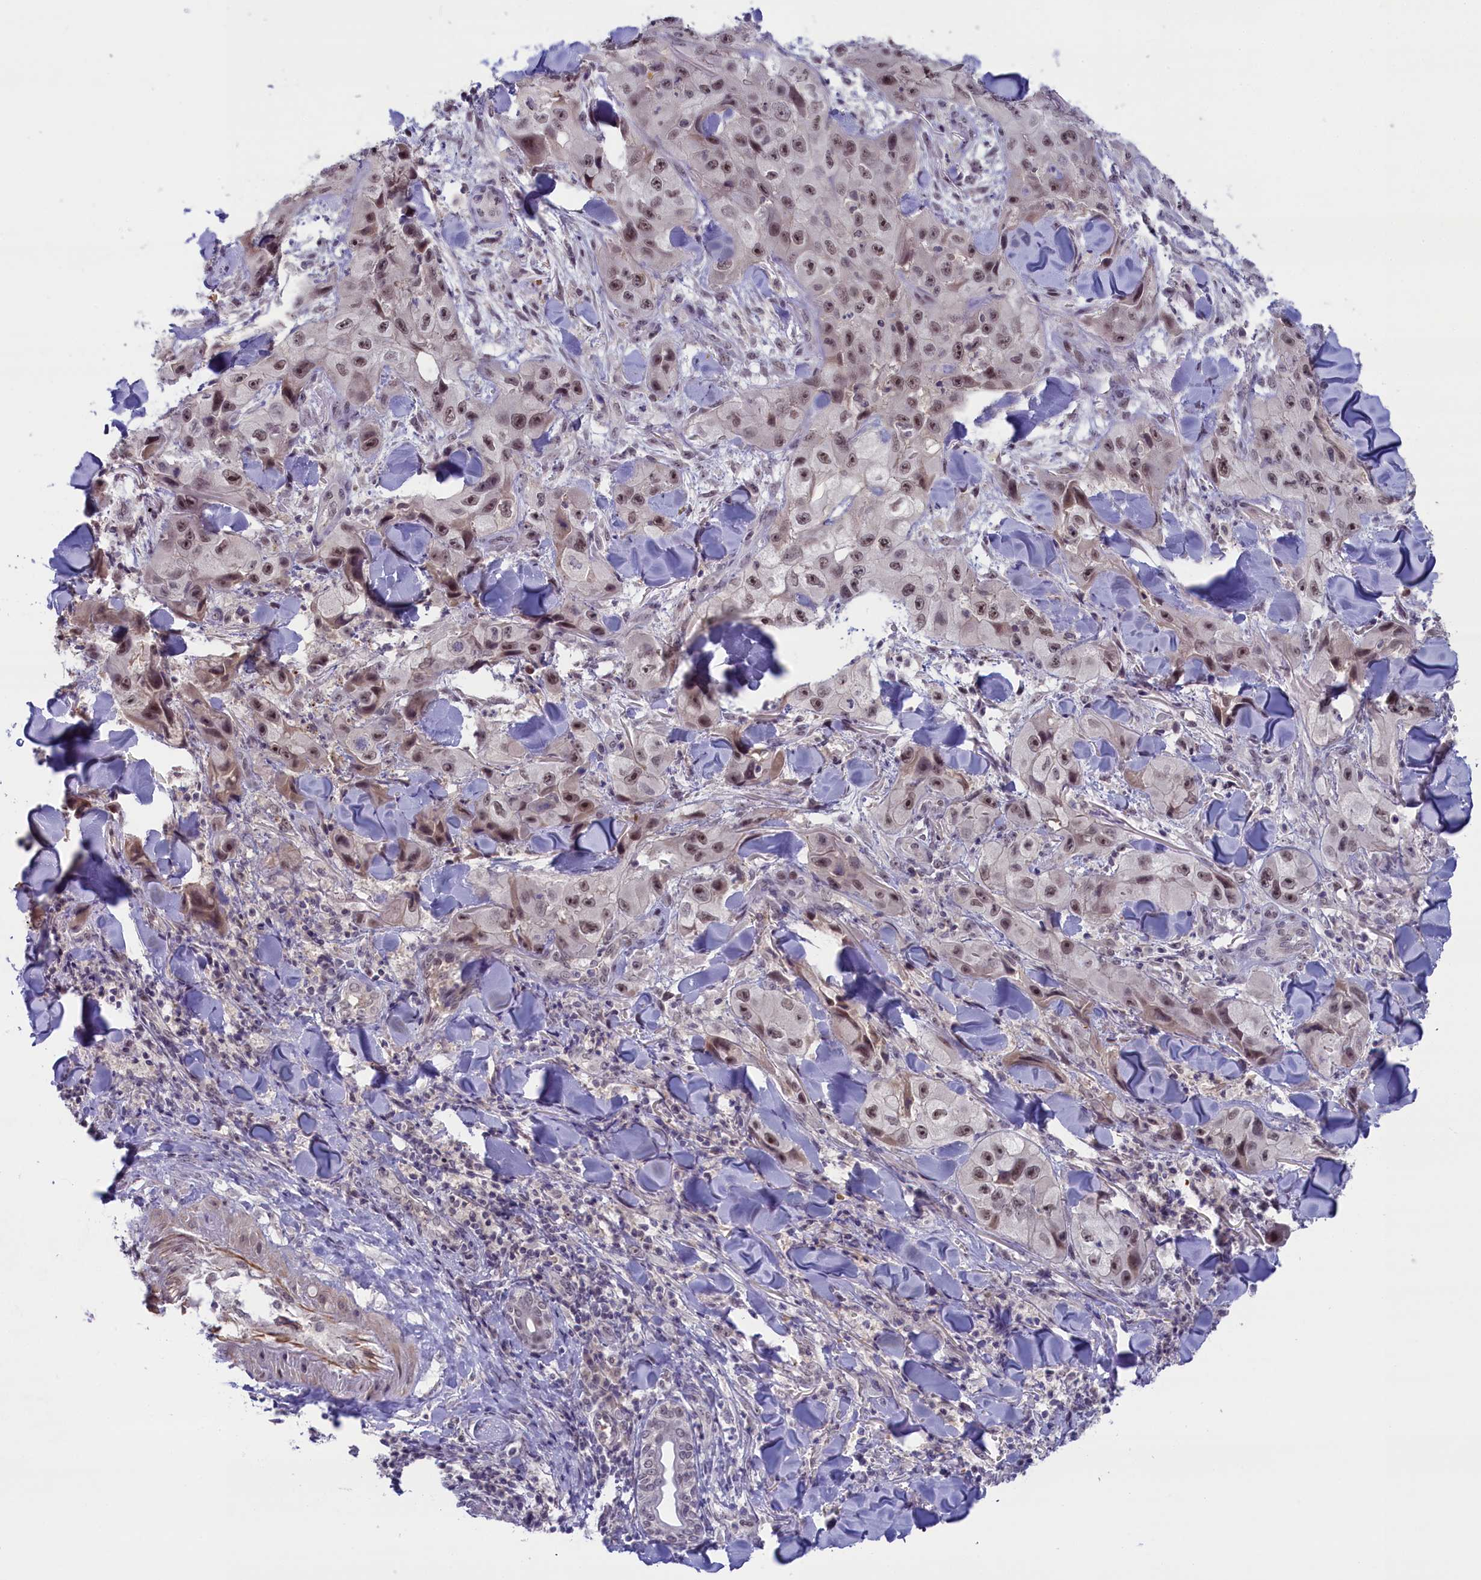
{"staining": {"intensity": "moderate", "quantity": ">75%", "location": "nuclear"}, "tissue": "skin cancer", "cell_type": "Tumor cells", "image_type": "cancer", "snomed": [{"axis": "morphology", "description": "Squamous cell carcinoma, NOS"}, {"axis": "topography", "description": "Skin"}, {"axis": "topography", "description": "Subcutis"}], "caption": "High-magnification brightfield microscopy of skin squamous cell carcinoma stained with DAB (brown) and counterstained with hematoxylin (blue). tumor cells exhibit moderate nuclear staining is identified in approximately>75% of cells.", "gene": "CRAMP1", "patient": {"sex": "male", "age": 73}}